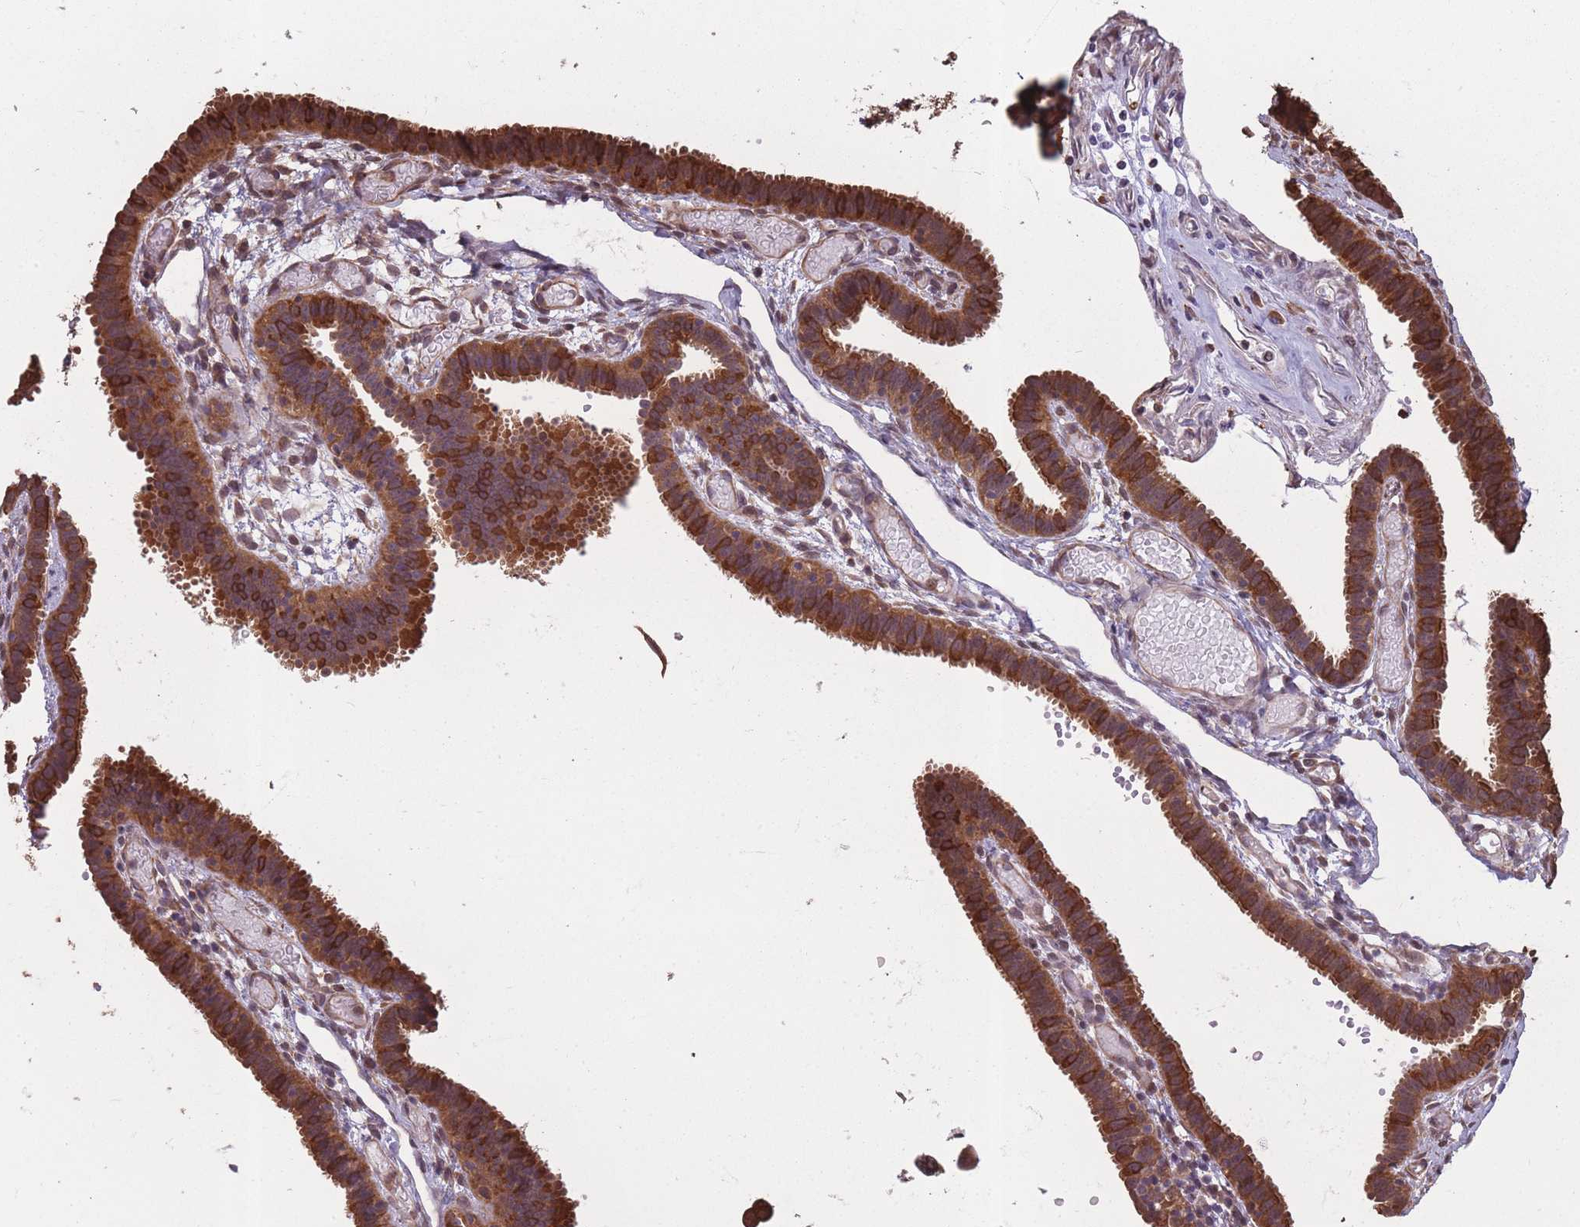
{"staining": {"intensity": "strong", "quantity": ">75%", "location": "cytoplasmic/membranous"}, "tissue": "fallopian tube", "cell_type": "Glandular cells", "image_type": "normal", "snomed": [{"axis": "morphology", "description": "Normal tissue, NOS"}, {"axis": "topography", "description": "Fallopian tube"}], "caption": "Immunohistochemical staining of normal human fallopian tube displays >75% levels of strong cytoplasmic/membranous protein positivity in approximately >75% of glandular cells. Immunohistochemistry (ihc) stains the protein in brown and the nuclei are stained blue.", "gene": "ARL13B", "patient": {"sex": "female", "age": 37}}